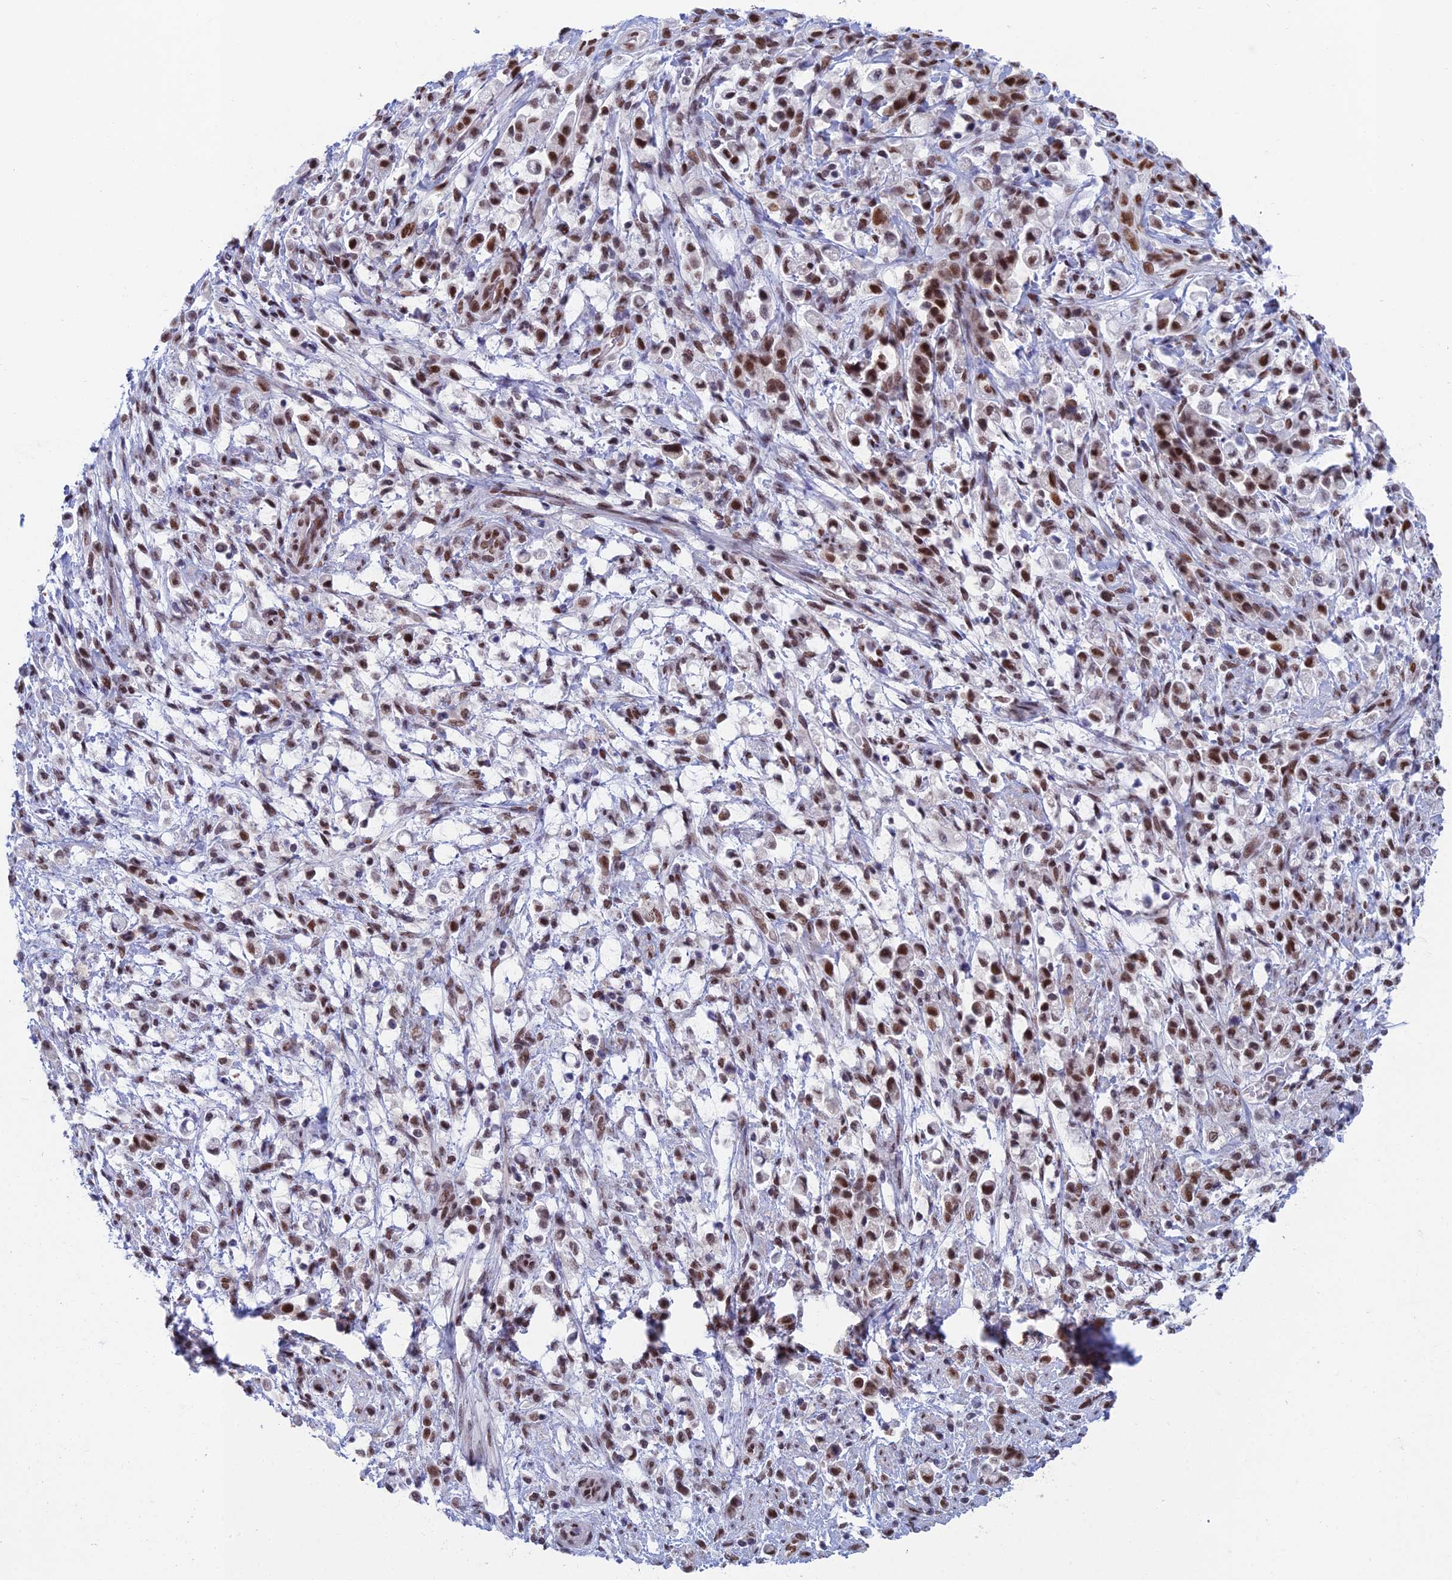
{"staining": {"intensity": "moderate", "quantity": ">75%", "location": "nuclear"}, "tissue": "stomach cancer", "cell_type": "Tumor cells", "image_type": "cancer", "snomed": [{"axis": "morphology", "description": "Adenocarcinoma, NOS"}, {"axis": "topography", "description": "Stomach"}], "caption": "Stomach adenocarcinoma stained with a protein marker displays moderate staining in tumor cells.", "gene": "NABP2", "patient": {"sex": "female", "age": 60}}